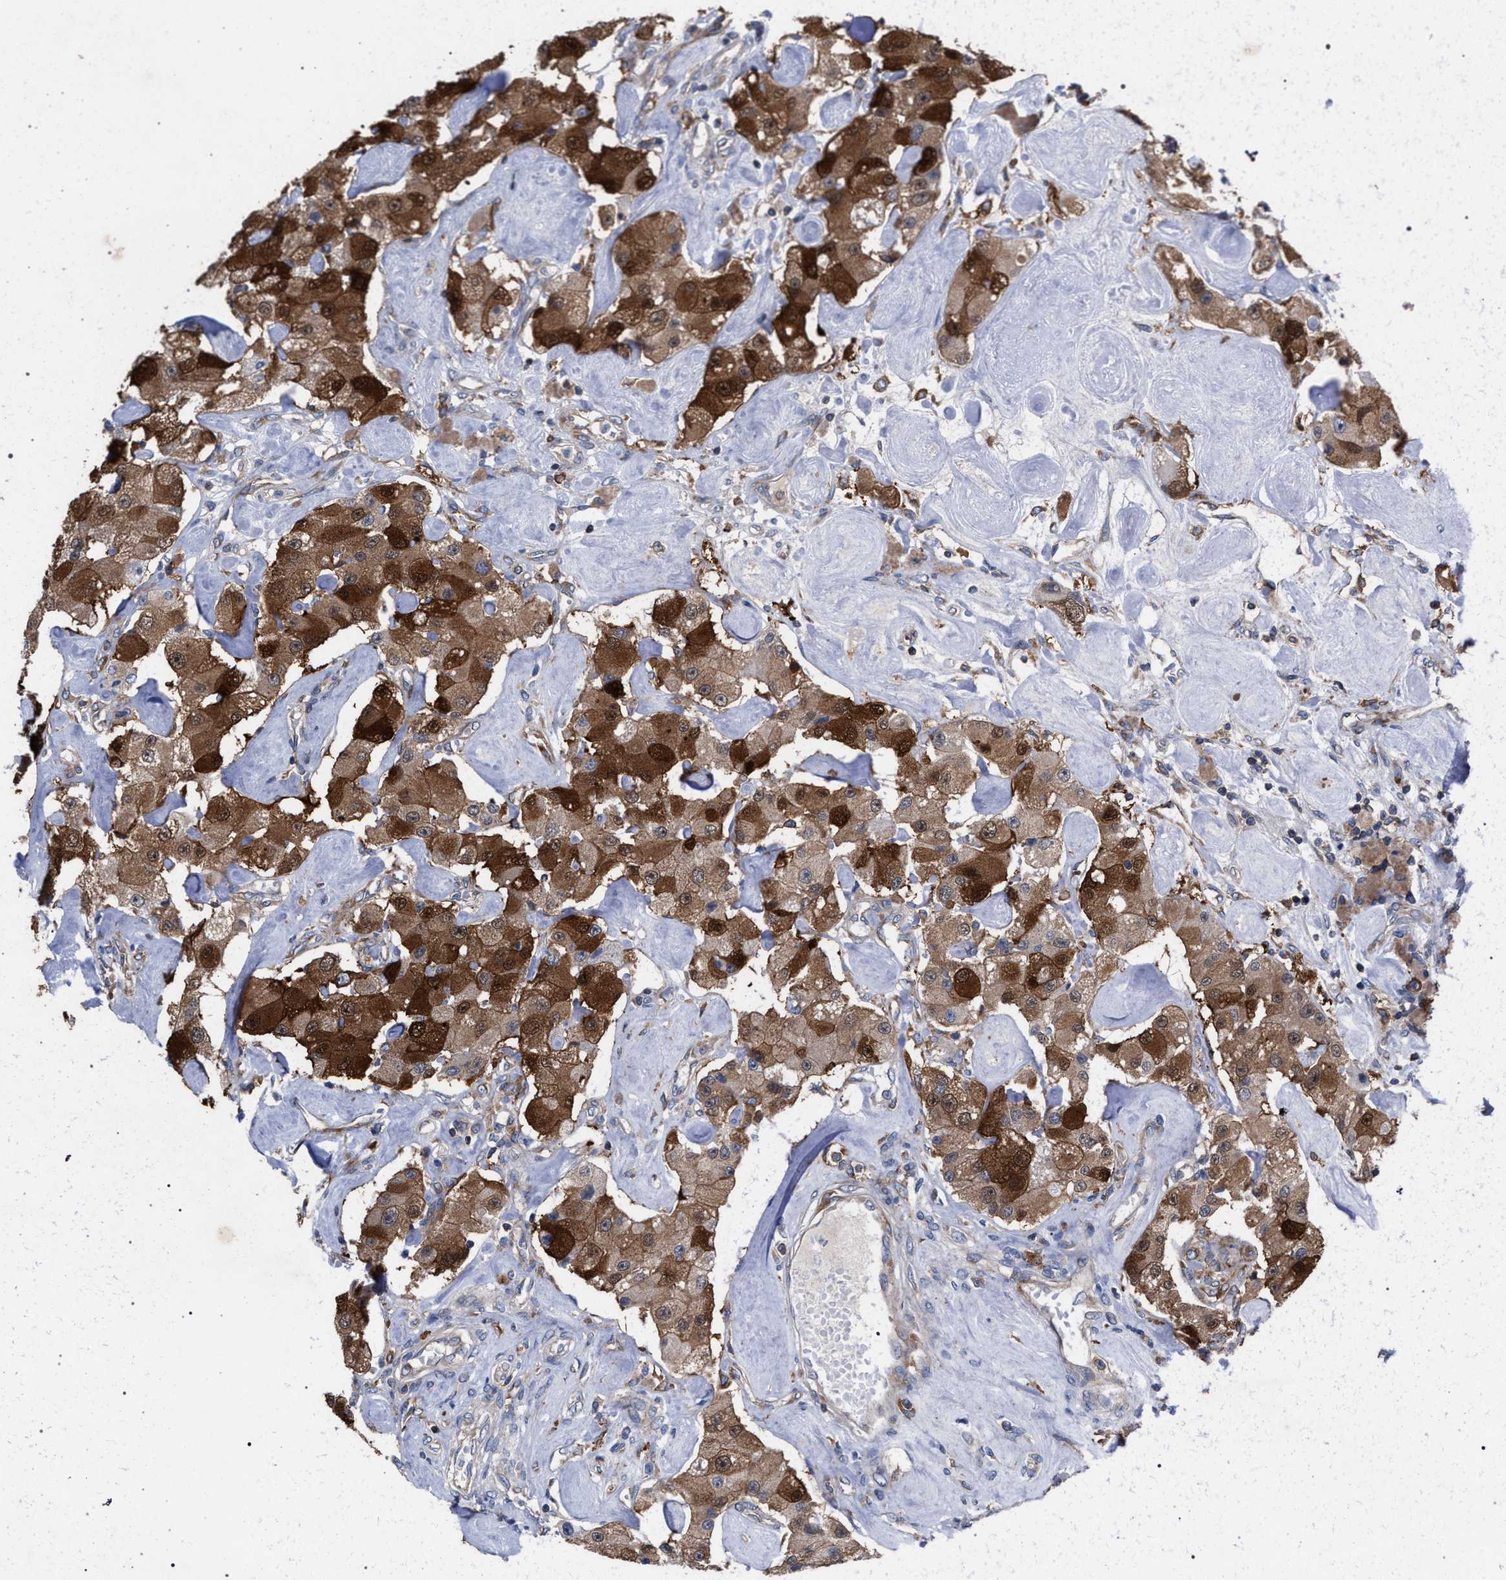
{"staining": {"intensity": "strong", "quantity": ">75%", "location": "cytoplasmic/membranous"}, "tissue": "carcinoid", "cell_type": "Tumor cells", "image_type": "cancer", "snomed": [{"axis": "morphology", "description": "Carcinoid, malignant, NOS"}, {"axis": "topography", "description": "Pancreas"}], "caption": "A photomicrograph of human carcinoid stained for a protein demonstrates strong cytoplasmic/membranous brown staining in tumor cells. (DAB = brown stain, brightfield microscopy at high magnification).", "gene": "CDR2L", "patient": {"sex": "male", "age": 41}}